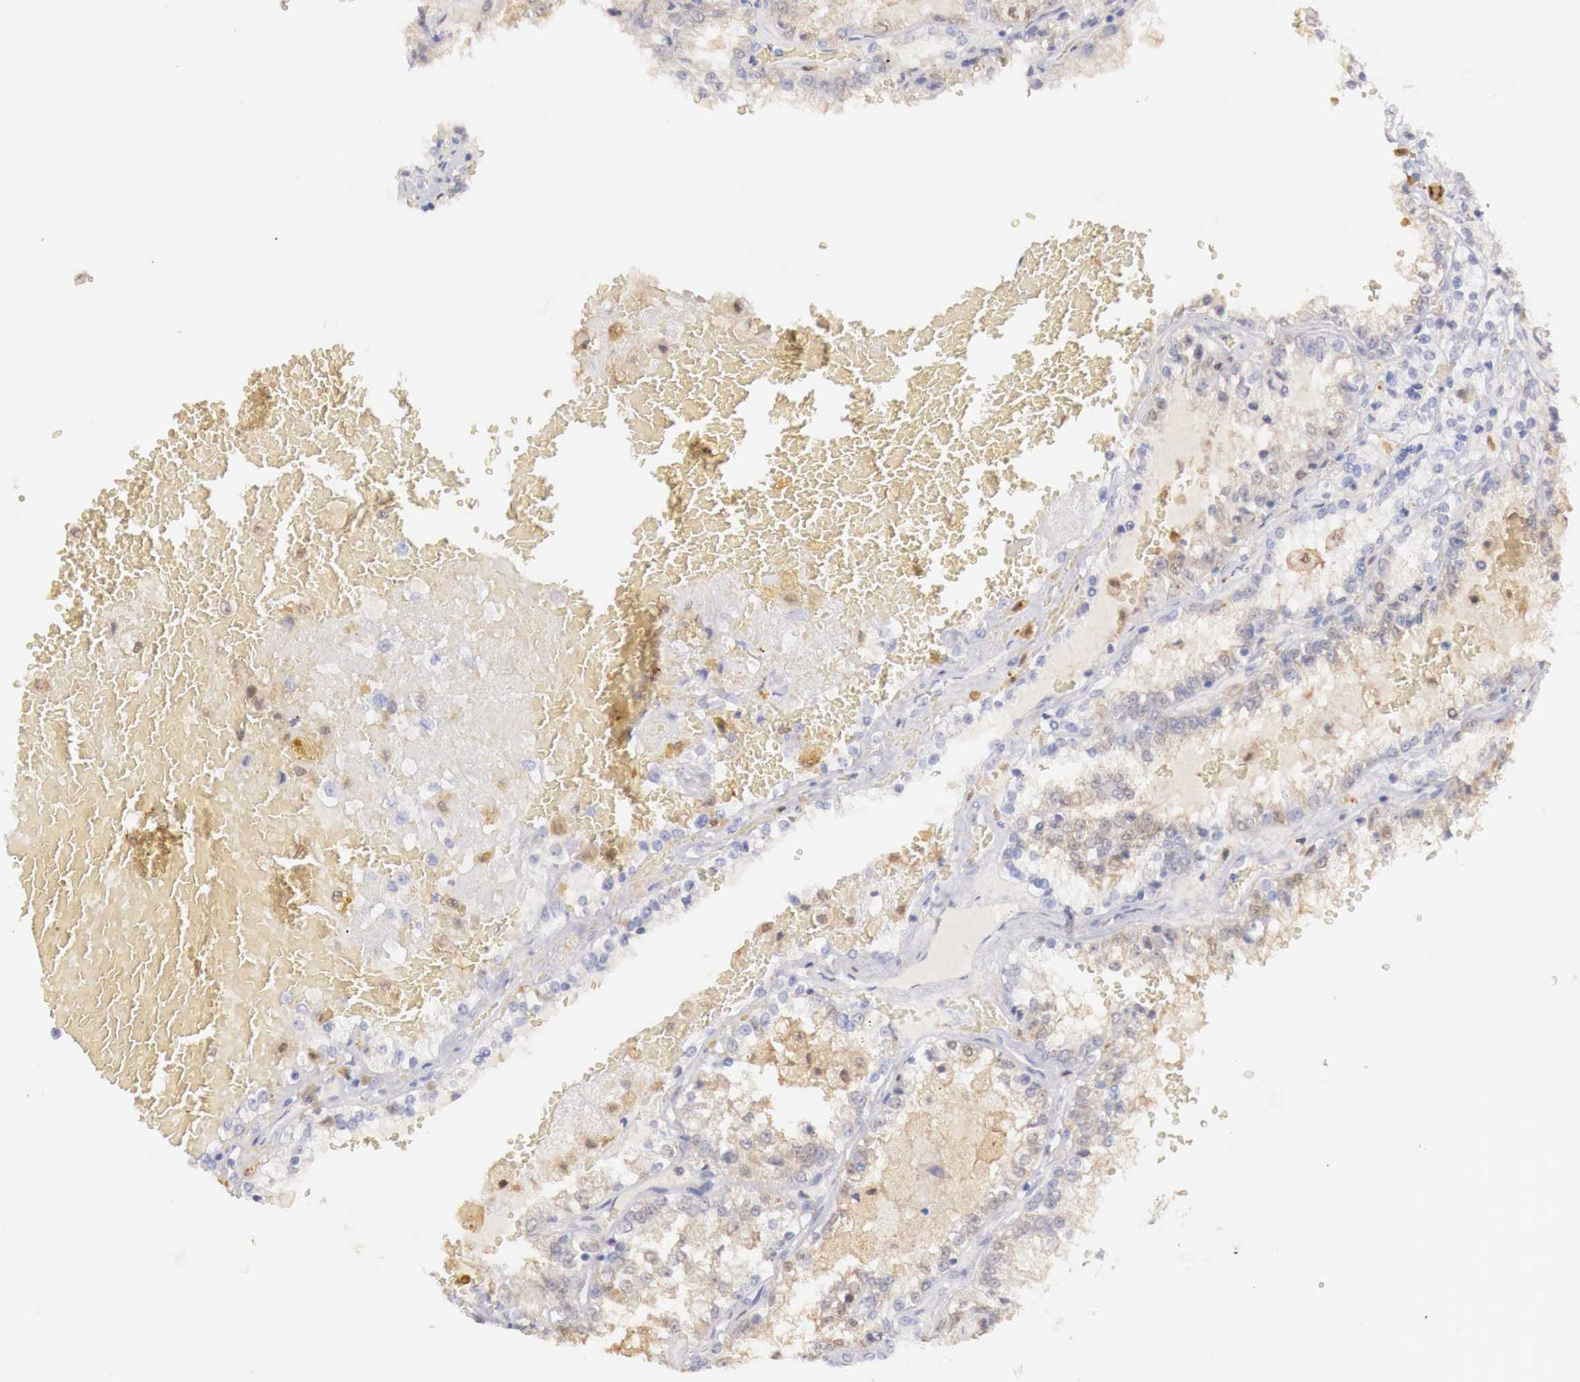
{"staining": {"intensity": "weak", "quantity": "<25%", "location": "cytoplasmic/membranous"}, "tissue": "renal cancer", "cell_type": "Tumor cells", "image_type": "cancer", "snomed": [{"axis": "morphology", "description": "Adenocarcinoma, NOS"}, {"axis": "topography", "description": "Kidney"}], "caption": "Adenocarcinoma (renal) was stained to show a protein in brown. There is no significant positivity in tumor cells.", "gene": "RENBP", "patient": {"sex": "female", "age": 56}}